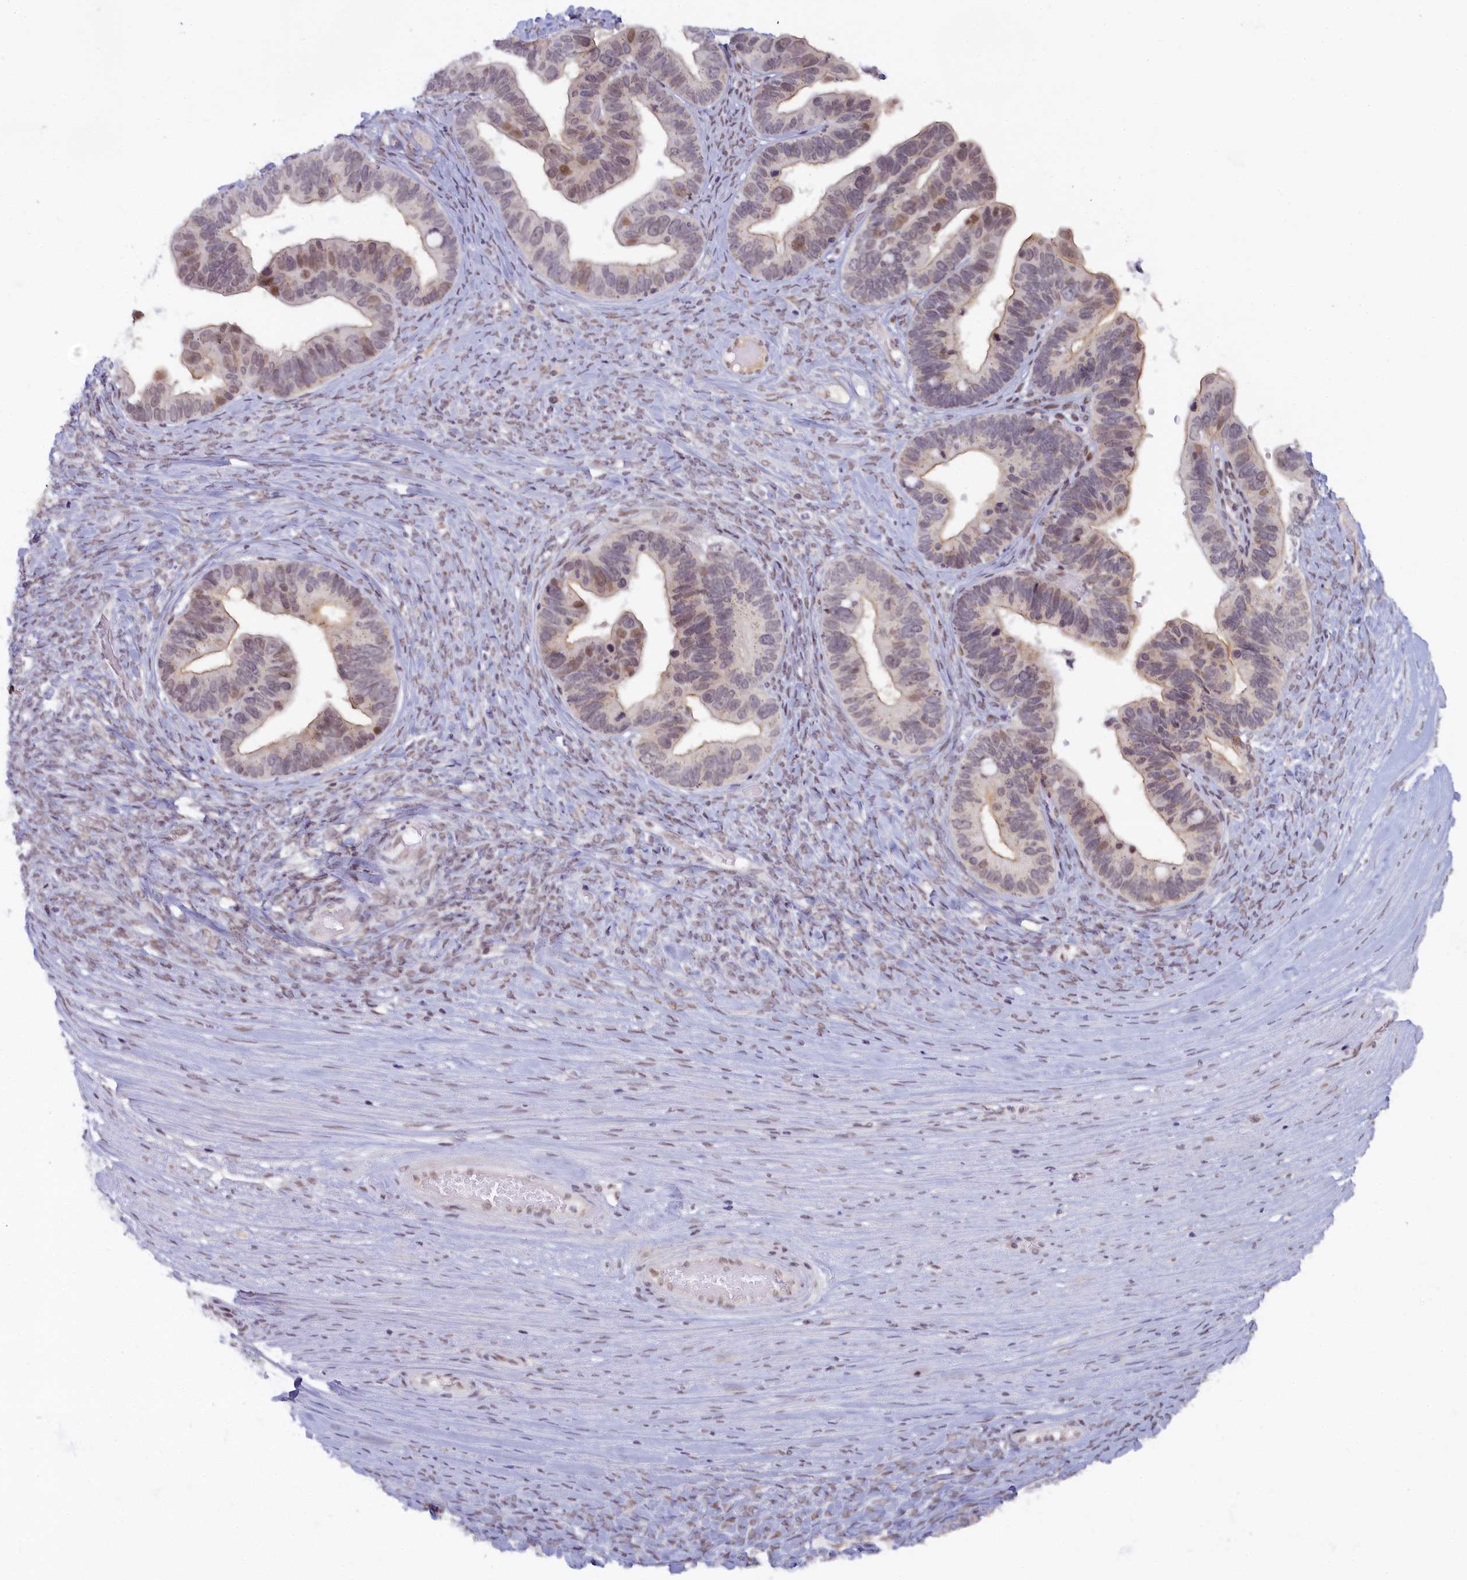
{"staining": {"intensity": "moderate", "quantity": "<25%", "location": "cytoplasmic/membranous,nuclear"}, "tissue": "ovarian cancer", "cell_type": "Tumor cells", "image_type": "cancer", "snomed": [{"axis": "morphology", "description": "Cystadenocarcinoma, serous, NOS"}, {"axis": "topography", "description": "Ovary"}], "caption": "This is a micrograph of immunohistochemistry (IHC) staining of serous cystadenocarcinoma (ovarian), which shows moderate expression in the cytoplasmic/membranous and nuclear of tumor cells.", "gene": "SEC31B", "patient": {"sex": "female", "age": 56}}